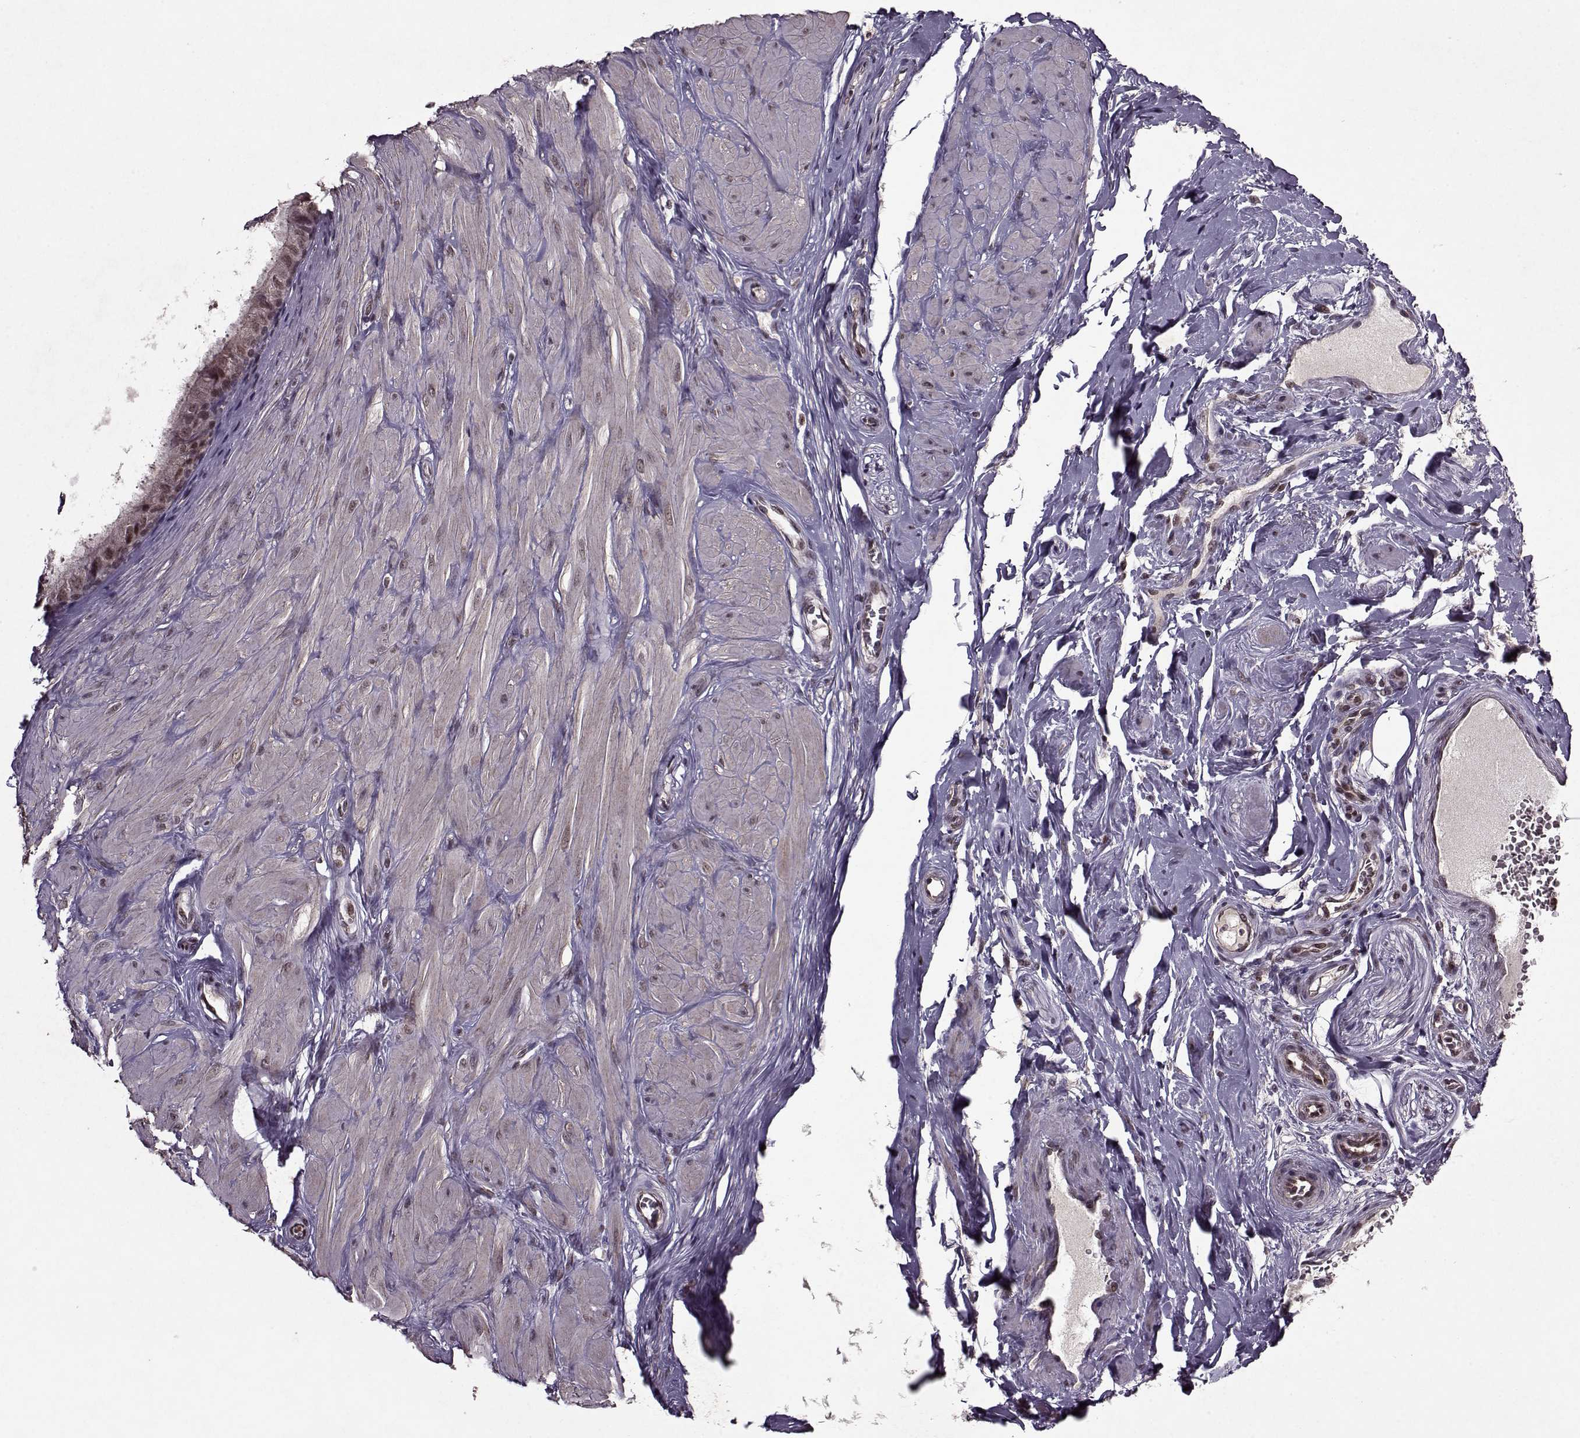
{"staining": {"intensity": "moderate", "quantity": ">75%", "location": "nuclear"}, "tissue": "epididymis", "cell_type": "Glandular cells", "image_type": "normal", "snomed": [{"axis": "morphology", "description": "Normal tissue, NOS"}, {"axis": "topography", "description": "Epididymis"}], "caption": "Moderate nuclear positivity is seen in about >75% of glandular cells in benign epididymis. The staining was performed using DAB (3,3'-diaminobenzidine) to visualize the protein expression in brown, while the nuclei were stained in blue with hematoxylin (Magnification: 20x).", "gene": "PSMA7", "patient": {"sex": "male", "age": 37}}